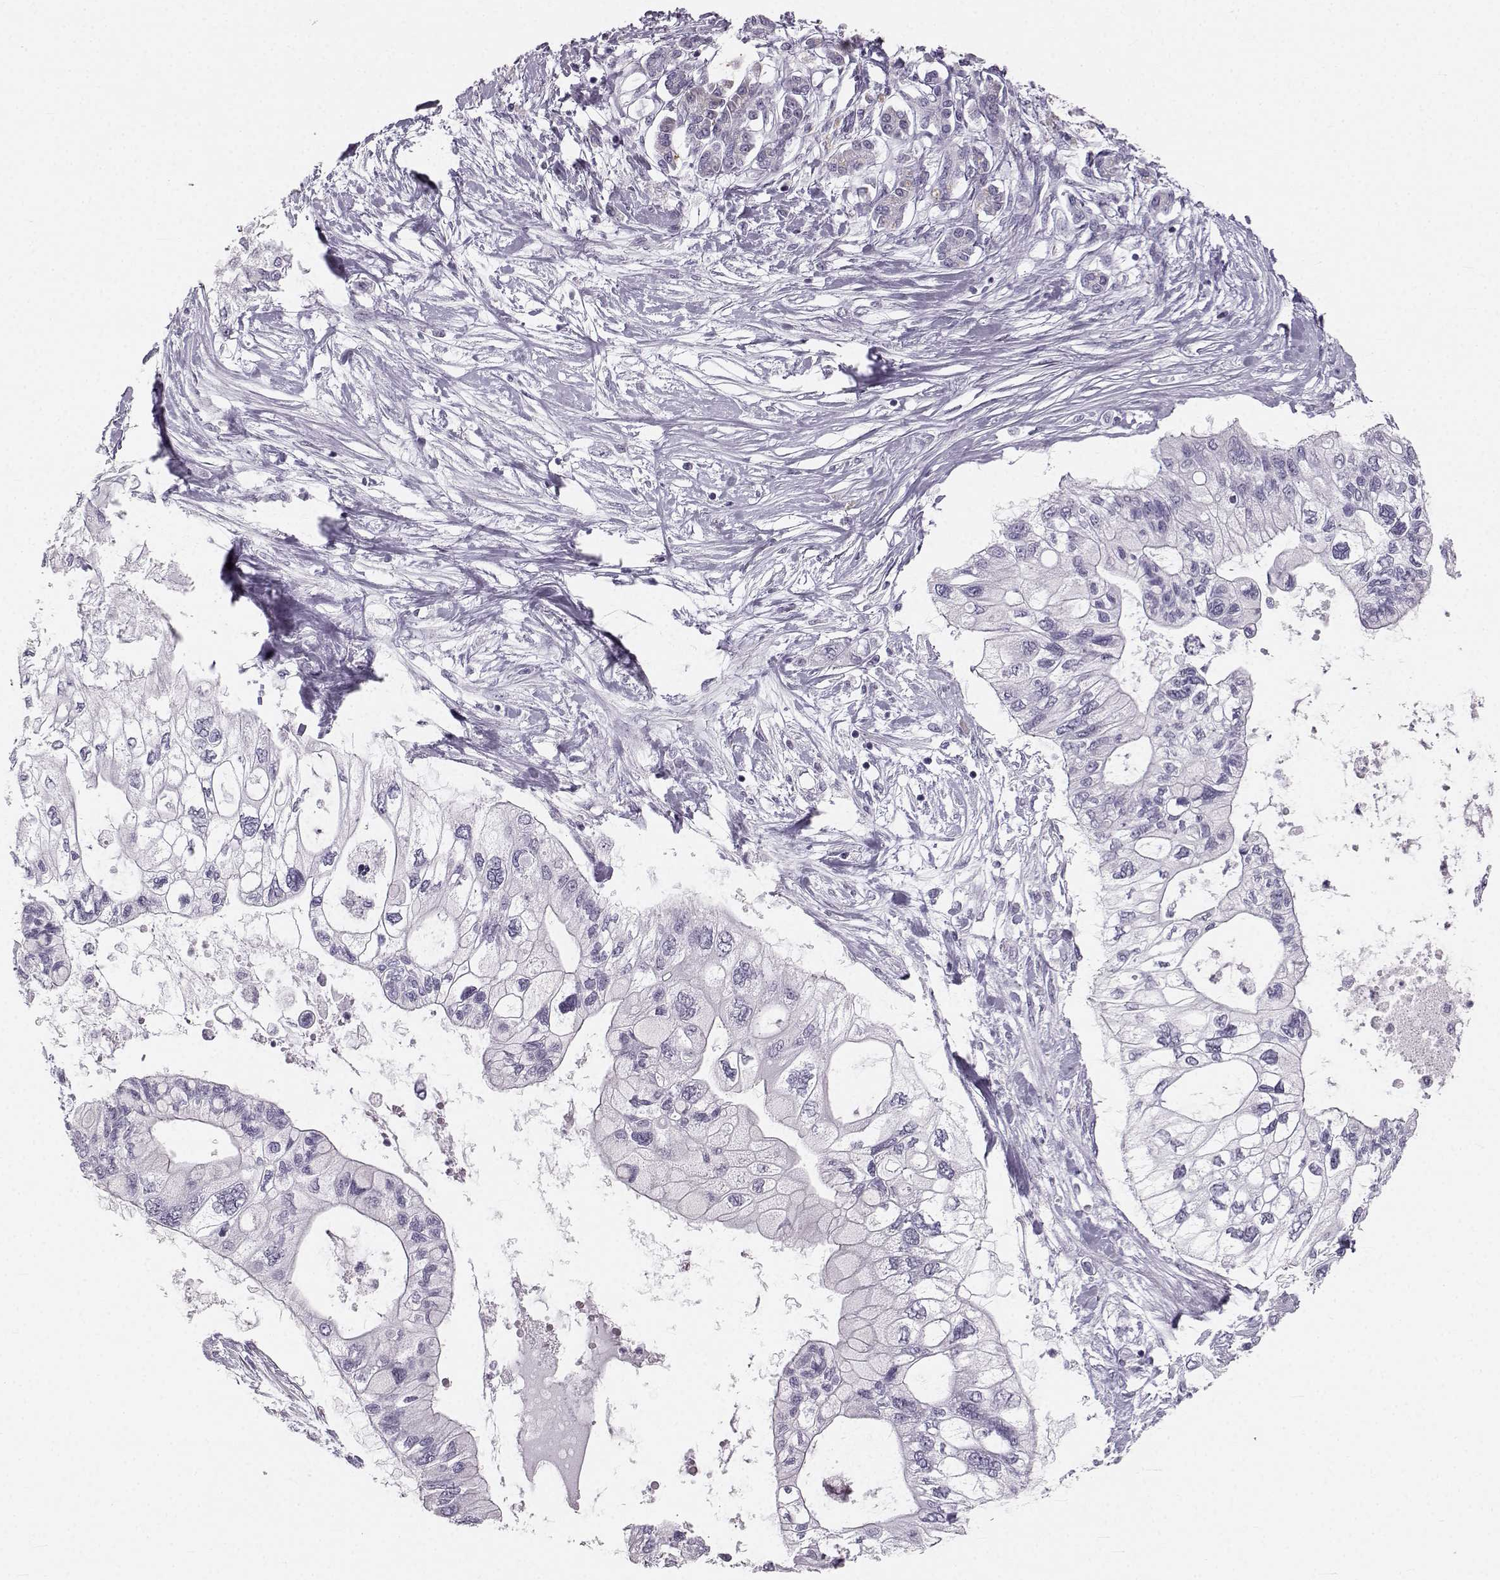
{"staining": {"intensity": "negative", "quantity": "none", "location": "none"}, "tissue": "pancreatic cancer", "cell_type": "Tumor cells", "image_type": "cancer", "snomed": [{"axis": "morphology", "description": "Adenocarcinoma, NOS"}, {"axis": "topography", "description": "Pancreas"}], "caption": "Immunohistochemical staining of pancreatic cancer exhibits no significant staining in tumor cells. Brightfield microscopy of IHC stained with DAB (3,3'-diaminobenzidine) (brown) and hematoxylin (blue), captured at high magnification.", "gene": "OIP5", "patient": {"sex": "female", "age": 77}}